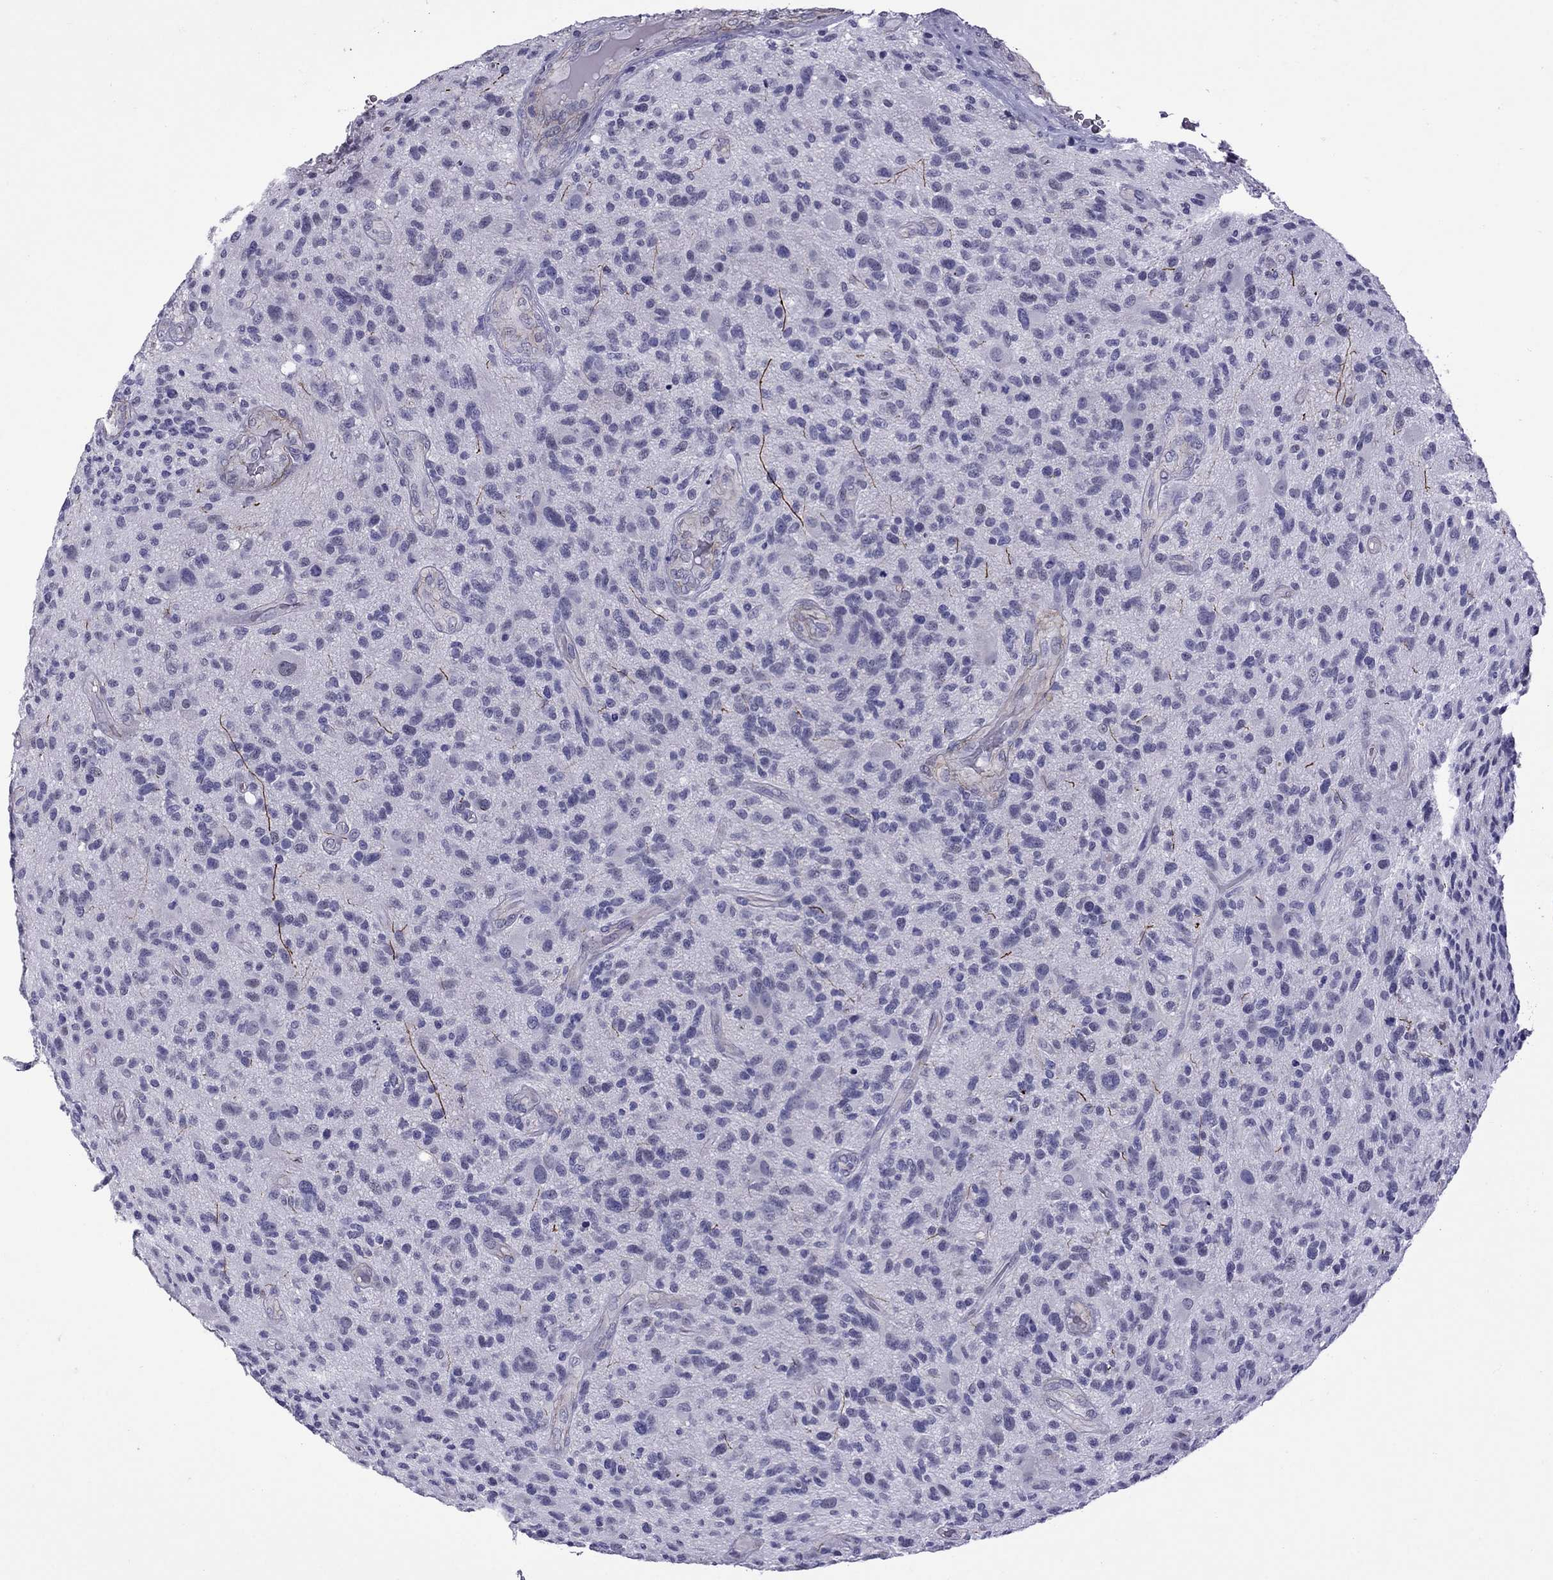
{"staining": {"intensity": "negative", "quantity": "none", "location": "none"}, "tissue": "glioma", "cell_type": "Tumor cells", "image_type": "cancer", "snomed": [{"axis": "morphology", "description": "Glioma, malignant, High grade"}, {"axis": "topography", "description": "Brain"}], "caption": "An immunohistochemistry histopathology image of glioma is shown. There is no staining in tumor cells of glioma.", "gene": "CHRNA5", "patient": {"sex": "male", "age": 47}}